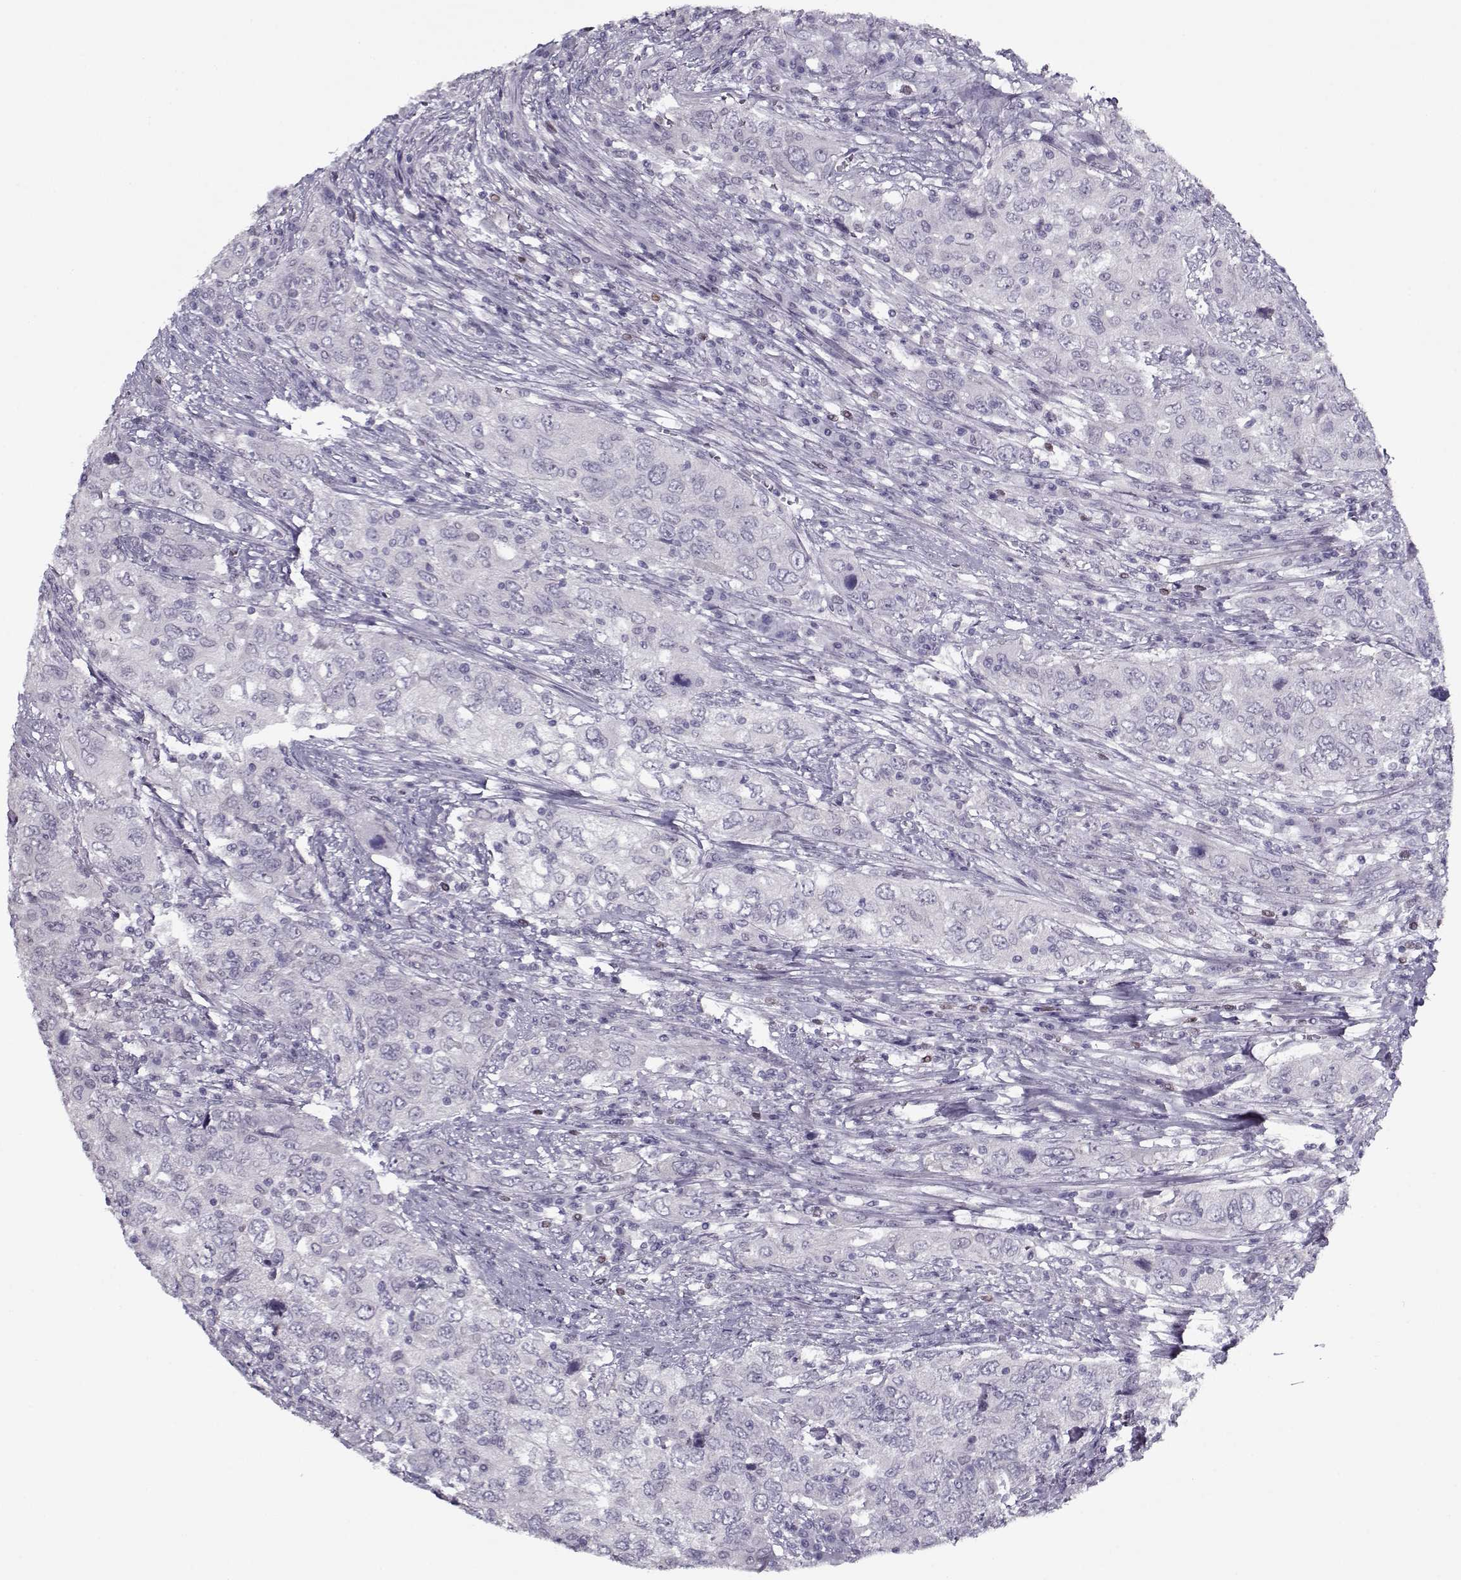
{"staining": {"intensity": "negative", "quantity": "none", "location": "none"}, "tissue": "urothelial cancer", "cell_type": "Tumor cells", "image_type": "cancer", "snomed": [{"axis": "morphology", "description": "Urothelial carcinoma, High grade"}, {"axis": "topography", "description": "Urinary bladder"}], "caption": "Immunohistochemistry image of neoplastic tissue: human urothelial cancer stained with DAB (3,3'-diaminobenzidine) exhibits no significant protein expression in tumor cells.", "gene": "CIBAR1", "patient": {"sex": "male", "age": 76}}